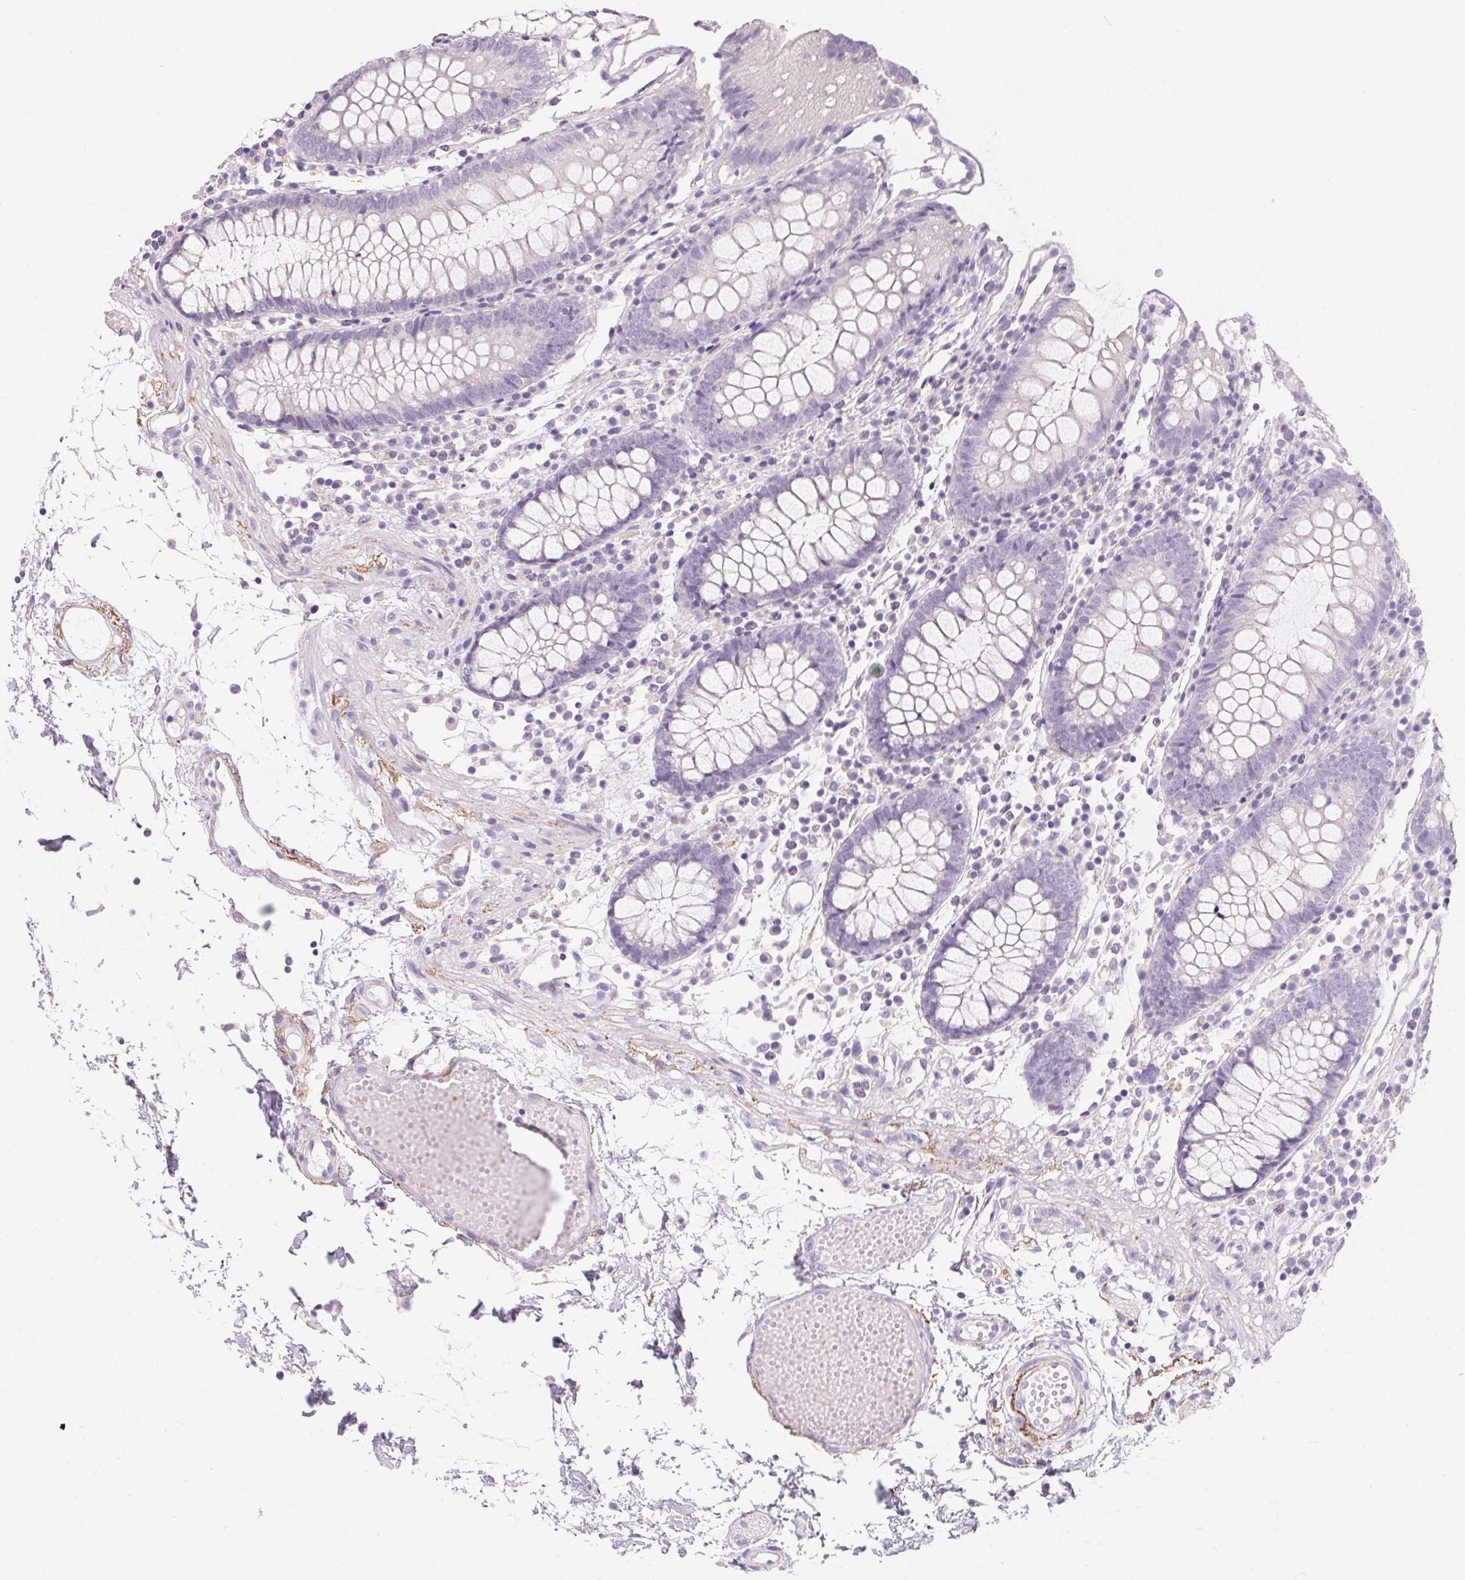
{"staining": {"intensity": "negative", "quantity": "none", "location": "none"}, "tissue": "colon", "cell_type": "Endothelial cells", "image_type": "normal", "snomed": [{"axis": "morphology", "description": "Normal tissue, NOS"}, {"axis": "morphology", "description": "Adenocarcinoma, NOS"}, {"axis": "topography", "description": "Colon"}], "caption": "This photomicrograph is of benign colon stained with IHC to label a protein in brown with the nuclei are counter-stained blue. There is no expression in endothelial cells. The staining was performed using DAB to visualize the protein expression in brown, while the nuclei were stained in blue with hematoxylin (Magnification: 20x).", "gene": "MYL4", "patient": {"sex": "male", "age": 83}}